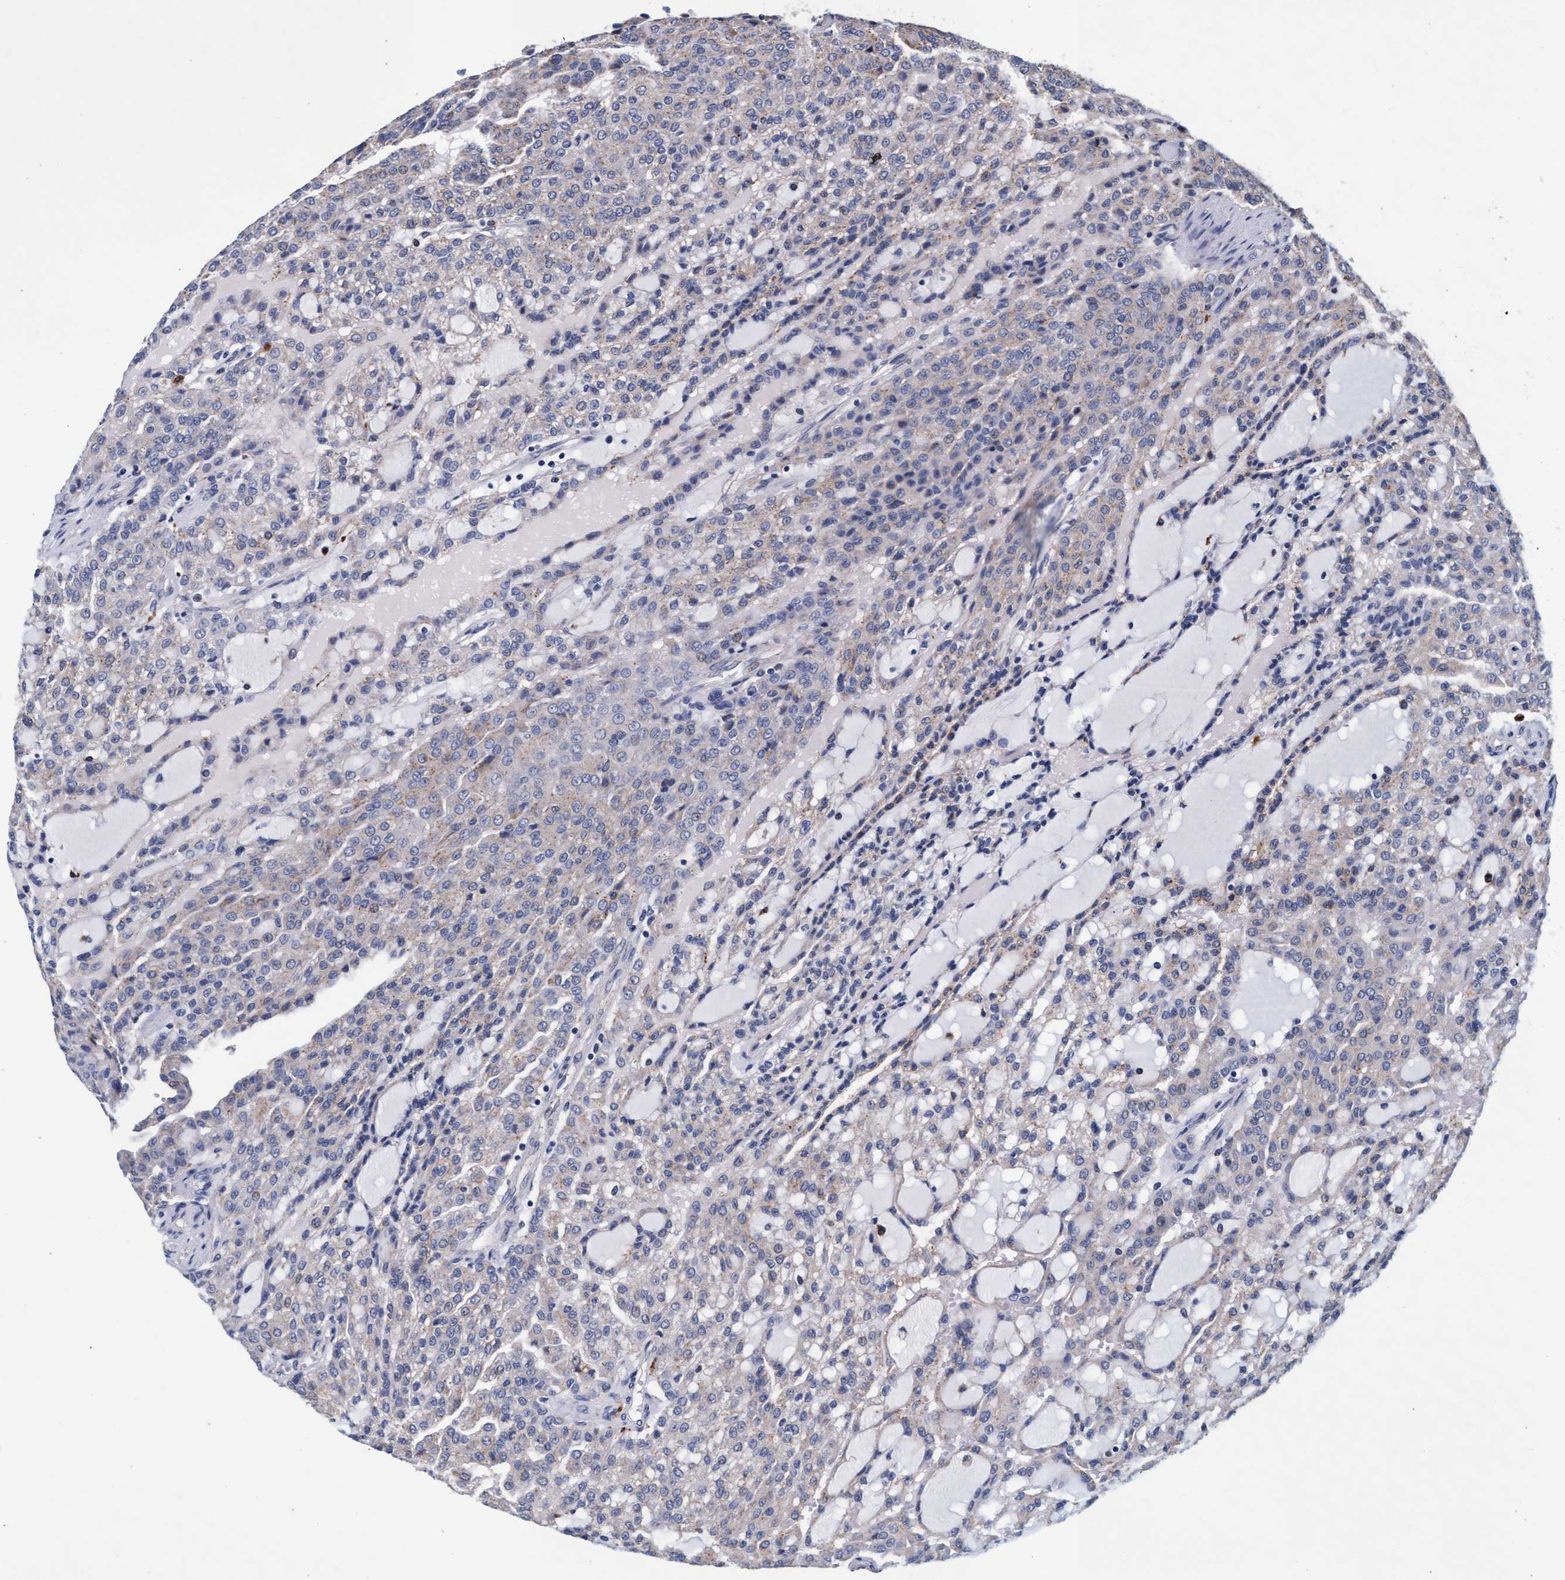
{"staining": {"intensity": "negative", "quantity": "none", "location": "none"}, "tissue": "renal cancer", "cell_type": "Tumor cells", "image_type": "cancer", "snomed": [{"axis": "morphology", "description": "Adenocarcinoma, NOS"}, {"axis": "topography", "description": "Kidney"}], "caption": "Photomicrograph shows no protein staining in tumor cells of renal cancer tissue.", "gene": "CPQ", "patient": {"sex": "male", "age": 63}}